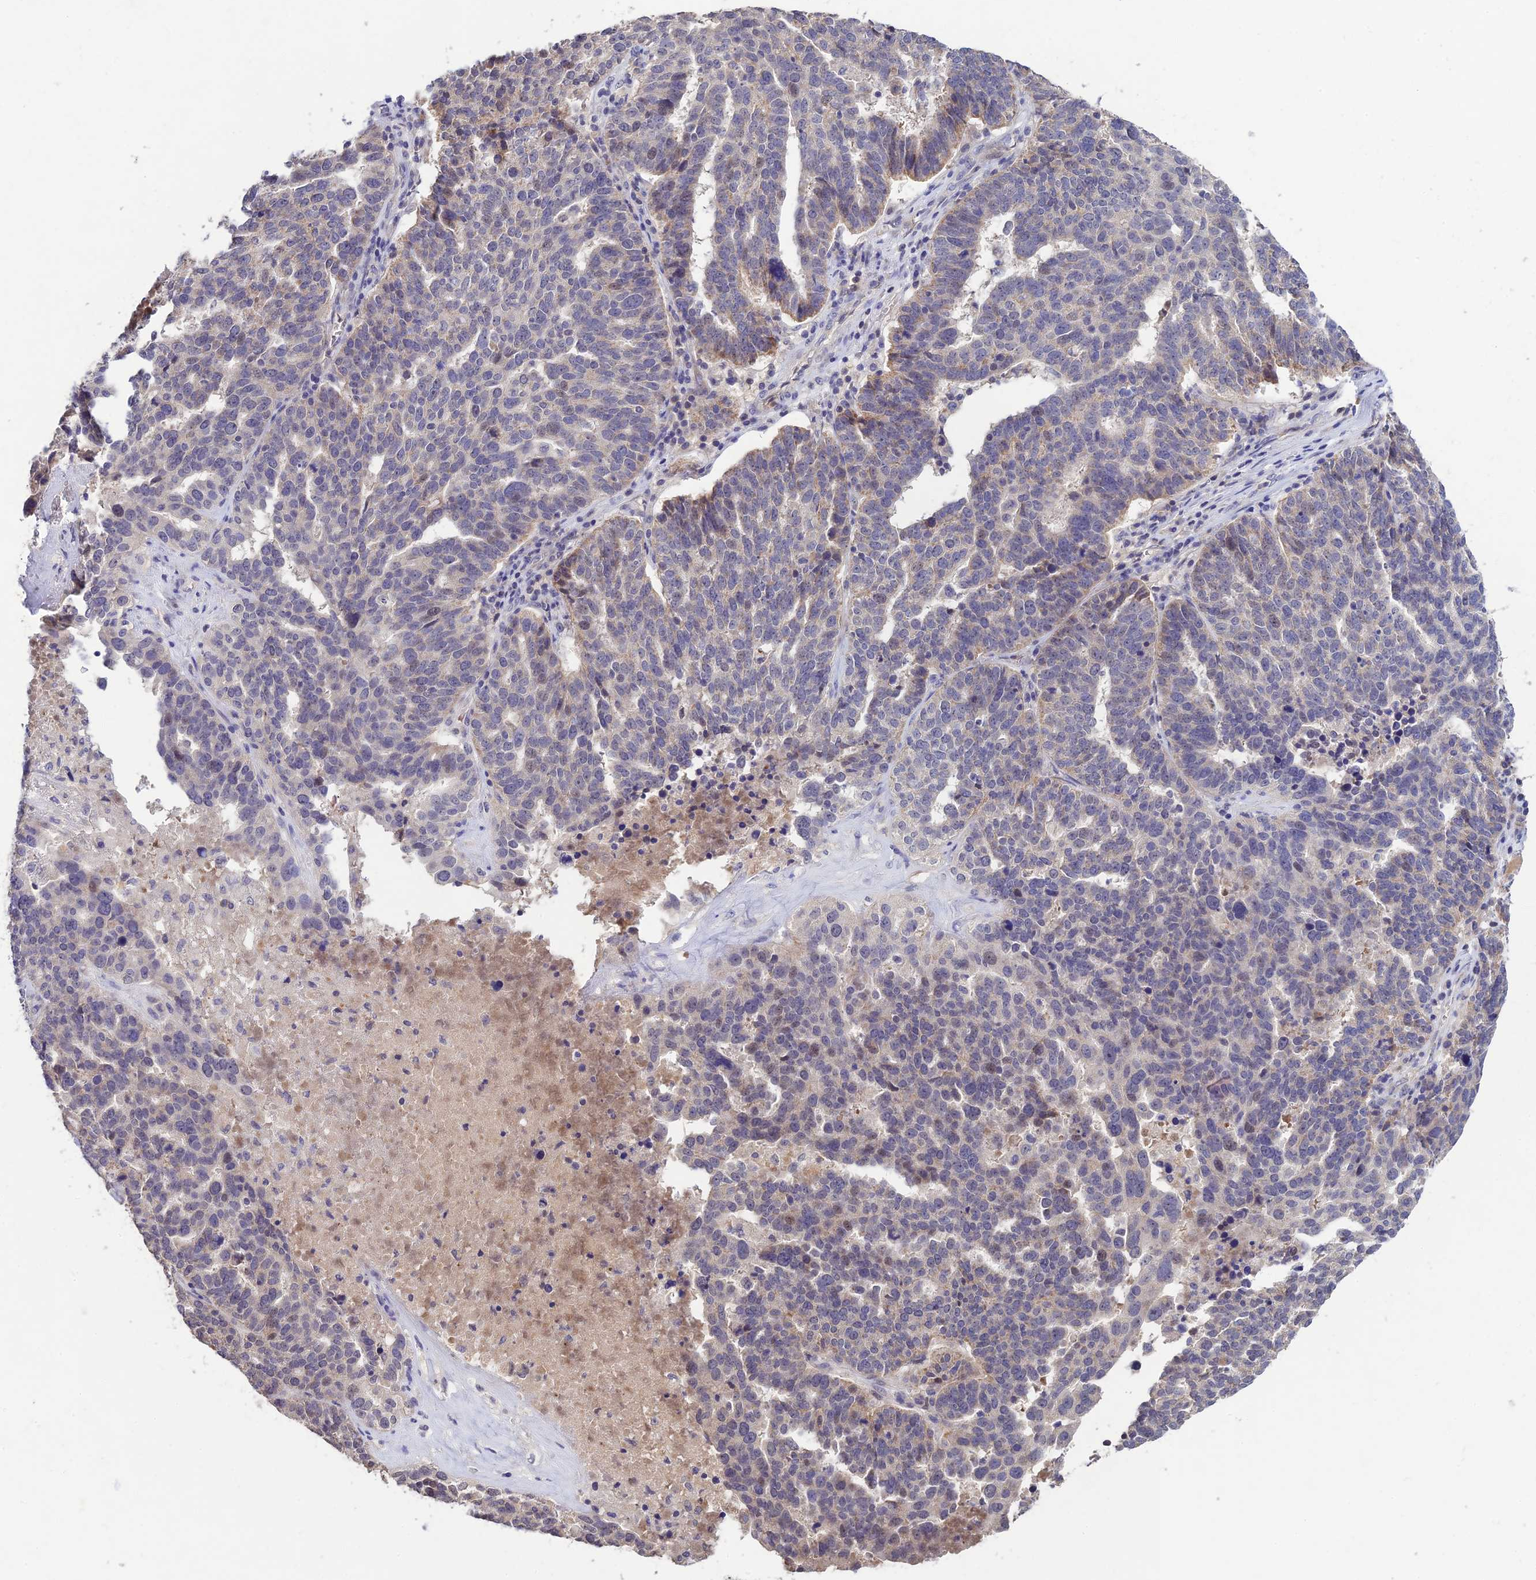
{"staining": {"intensity": "weak", "quantity": "<25%", "location": "cytoplasmic/membranous"}, "tissue": "ovarian cancer", "cell_type": "Tumor cells", "image_type": "cancer", "snomed": [{"axis": "morphology", "description": "Cystadenocarcinoma, serous, NOS"}, {"axis": "topography", "description": "Ovary"}], "caption": "Immunohistochemical staining of human ovarian cancer (serous cystadenocarcinoma) demonstrates no significant staining in tumor cells. Nuclei are stained in blue.", "gene": "CHST5", "patient": {"sex": "female", "age": 59}}